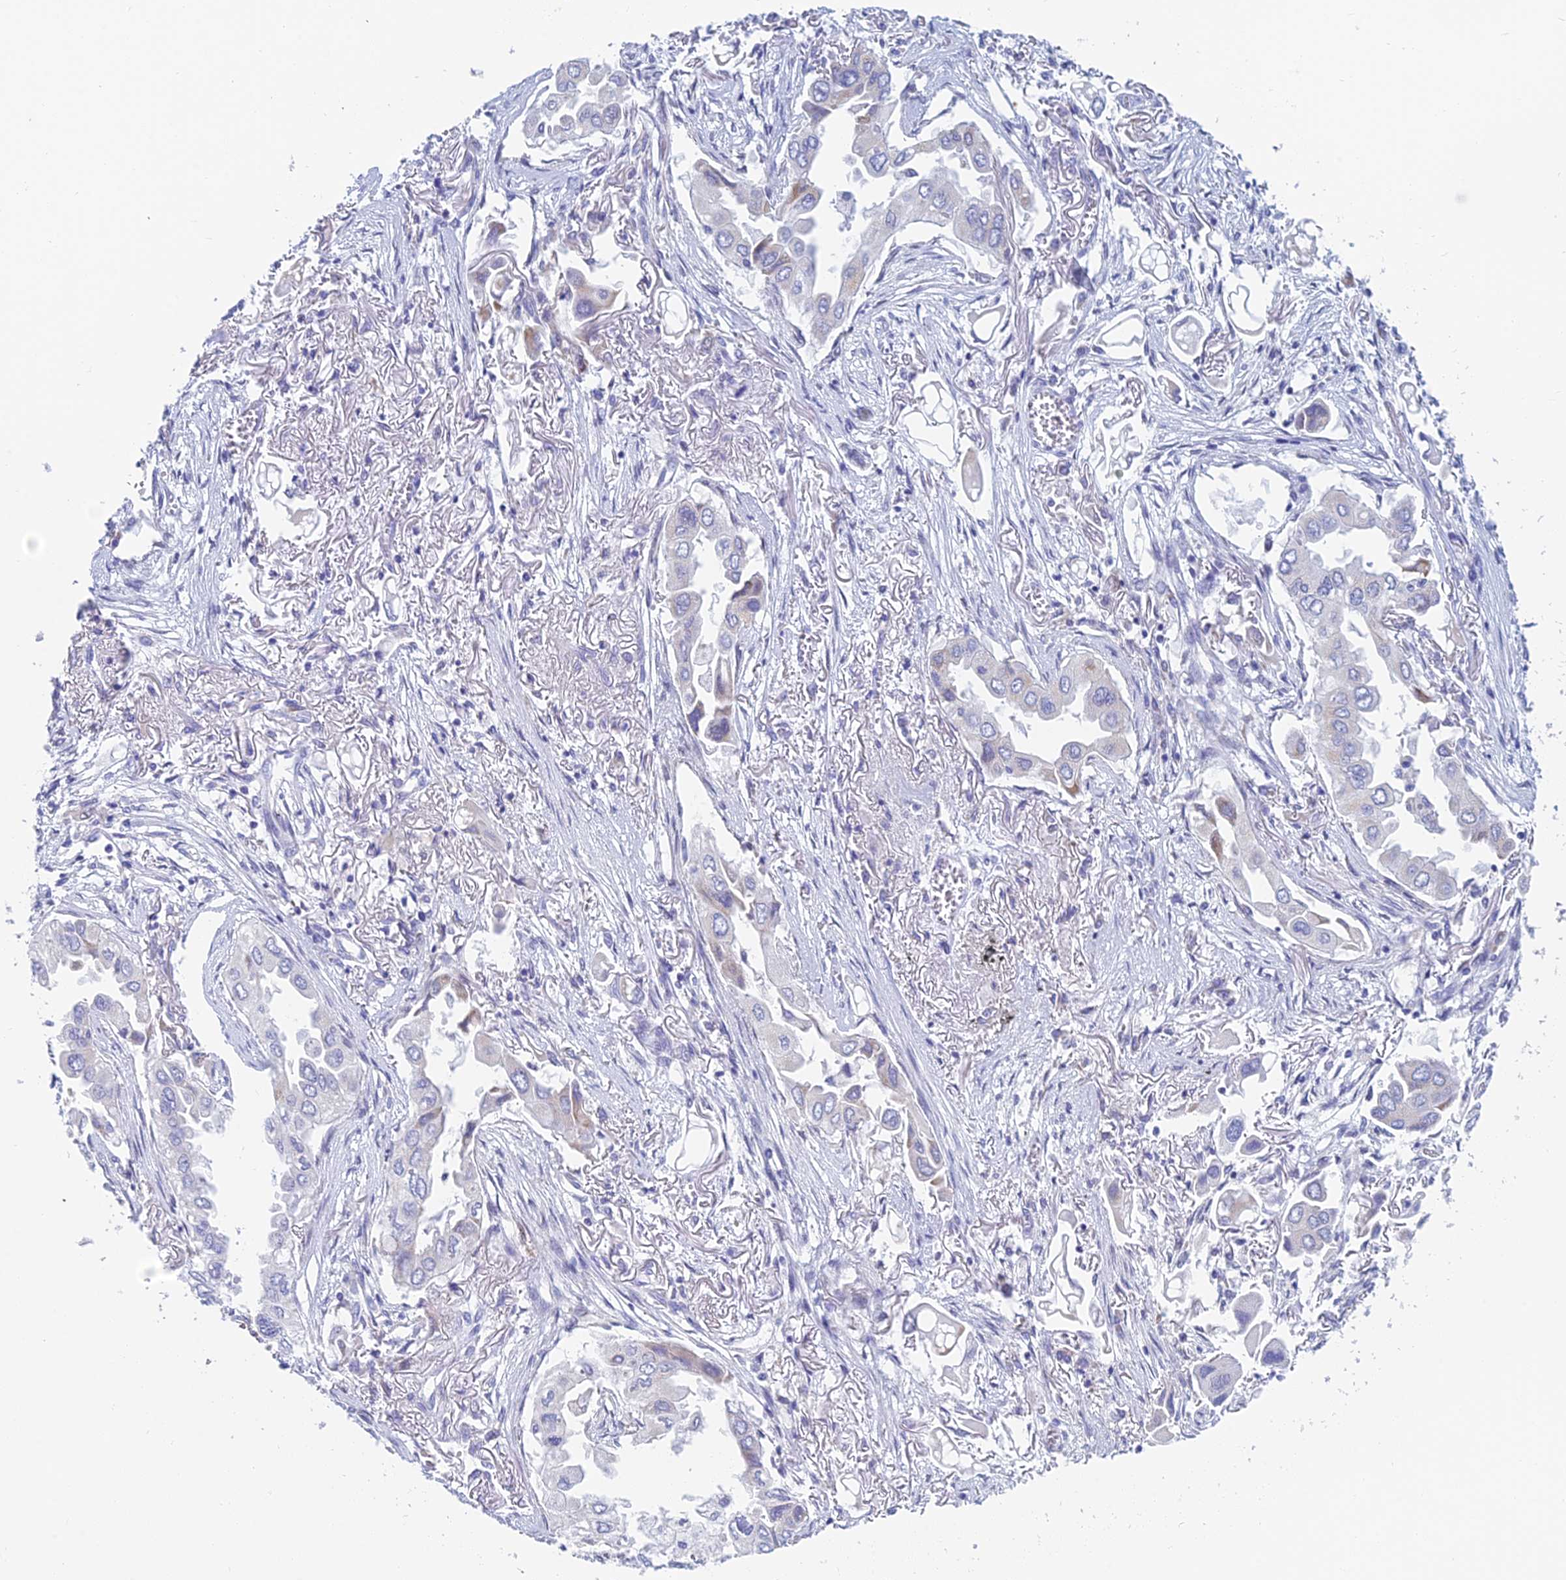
{"staining": {"intensity": "negative", "quantity": "none", "location": "none"}, "tissue": "lung cancer", "cell_type": "Tumor cells", "image_type": "cancer", "snomed": [{"axis": "morphology", "description": "Adenocarcinoma, NOS"}, {"axis": "topography", "description": "Lung"}], "caption": "Immunohistochemistry (IHC) micrograph of human lung cancer (adenocarcinoma) stained for a protein (brown), which reveals no expression in tumor cells. (DAB immunohistochemistry, high magnification).", "gene": "ACSM1", "patient": {"sex": "female", "age": 76}}